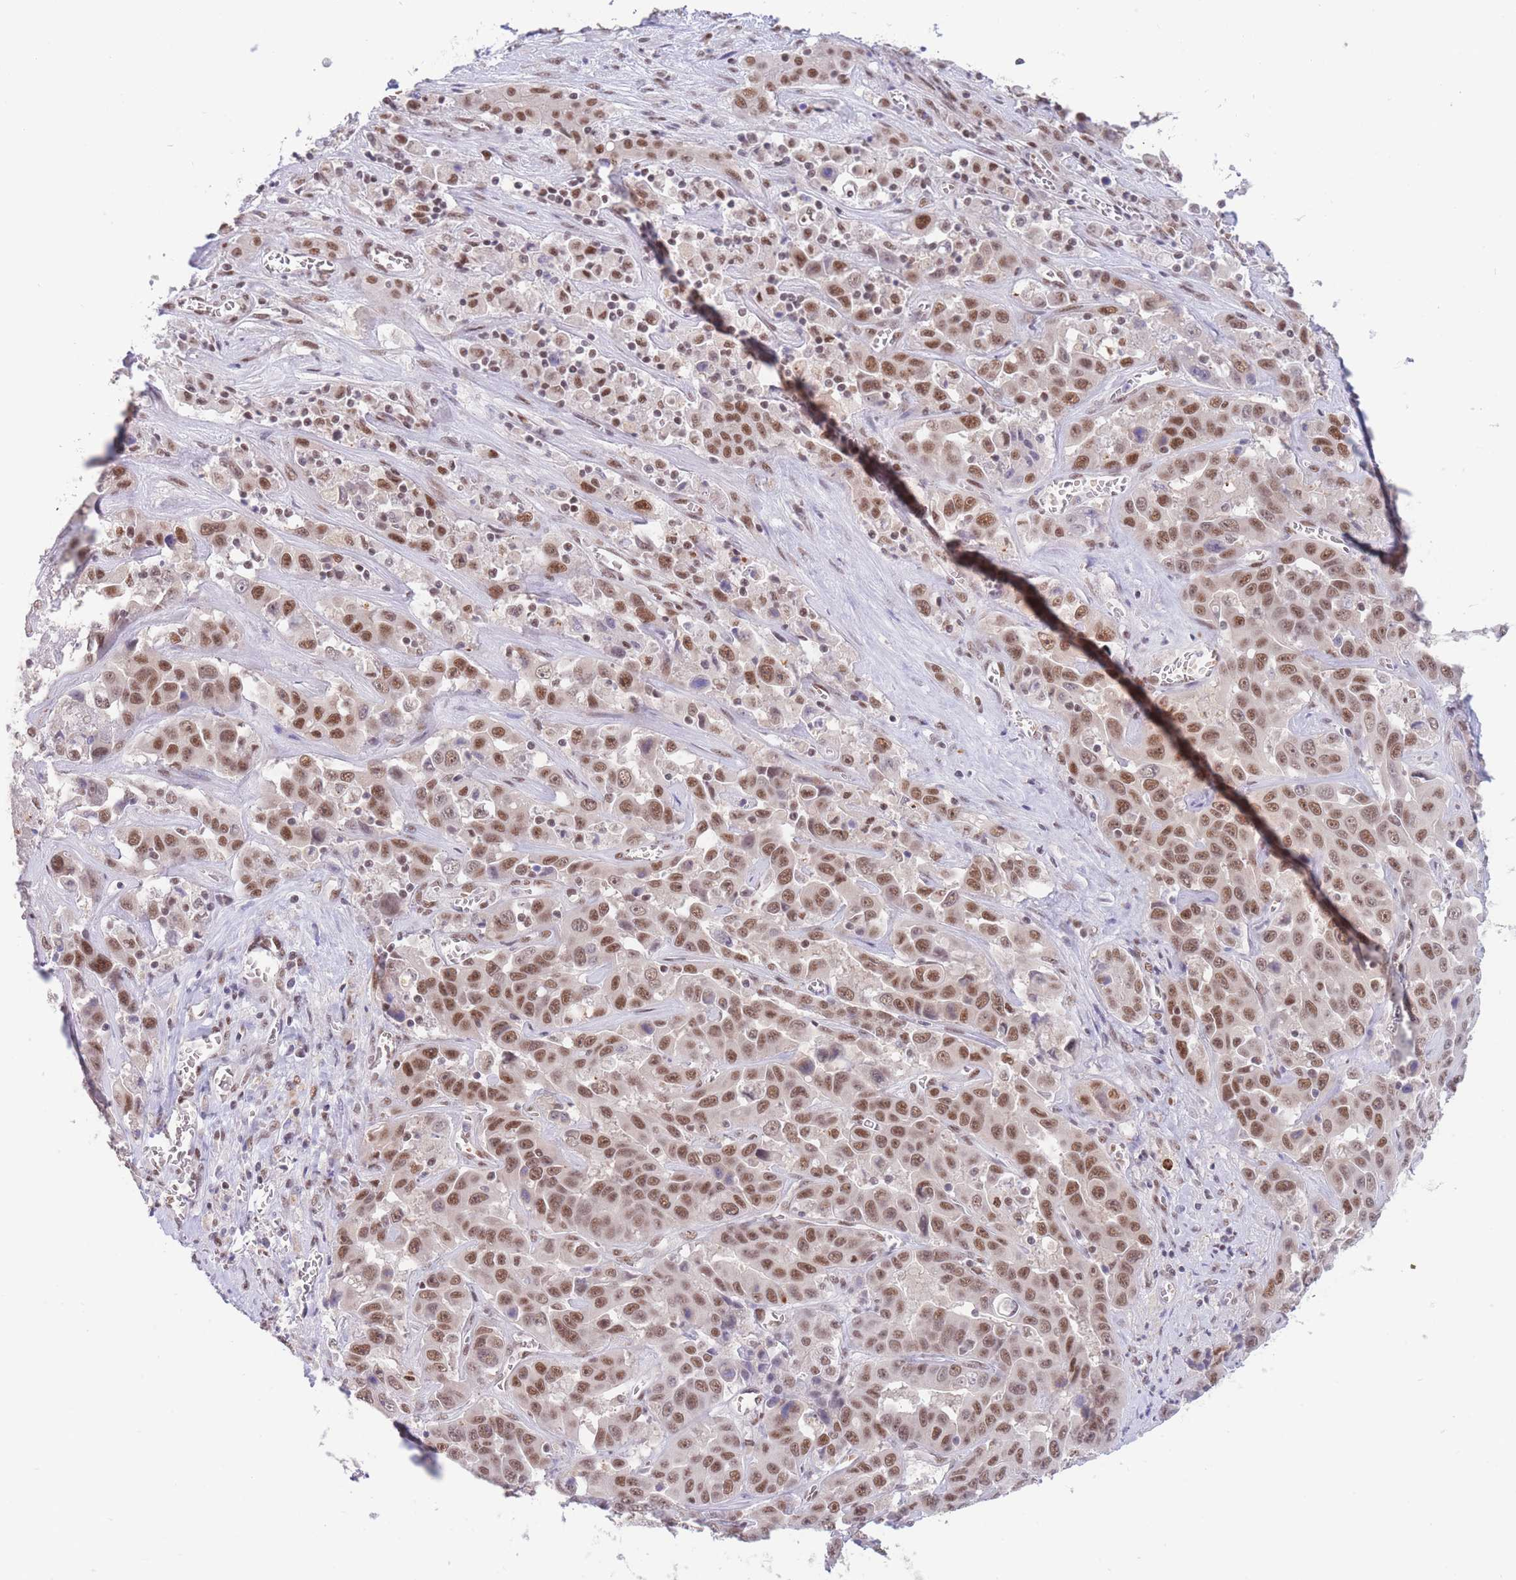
{"staining": {"intensity": "moderate", "quantity": ">75%", "location": "nuclear"}, "tissue": "liver cancer", "cell_type": "Tumor cells", "image_type": "cancer", "snomed": [{"axis": "morphology", "description": "Cholangiocarcinoma"}, {"axis": "topography", "description": "Liver"}], "caption": "Cholangiocarcinoma (liver) stained with DAB immunohistochemistry demonstrates medium levels of moderate nuclear staining in approximately >75% of tumor cells.", "gene": "SMAD9", "patient": {"sex": "female", "age": 52}}